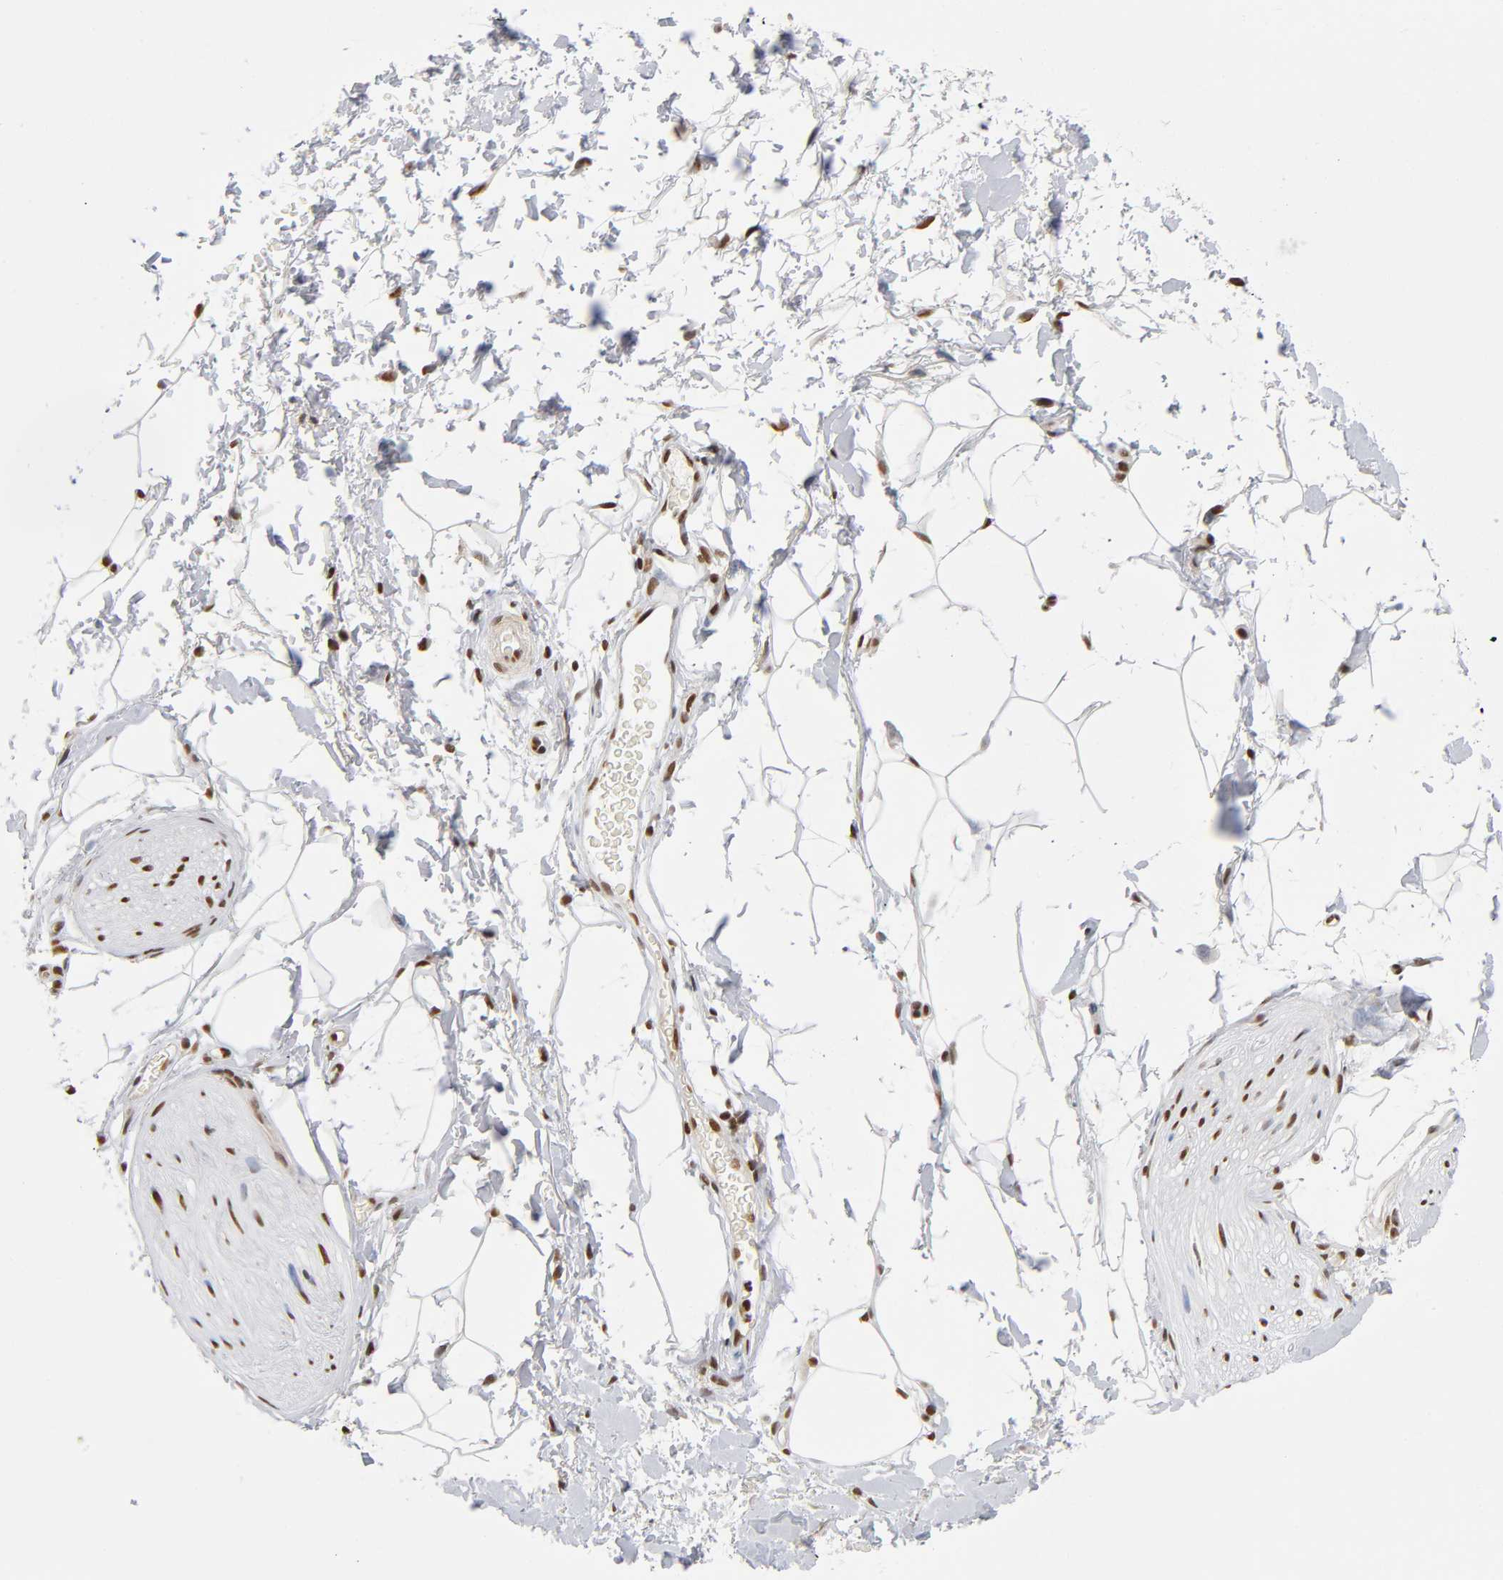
{"staining": {"intensity": "strong", "quantity": ">75%", "location": "nuclear"}, "tissue": "adipose tissue", "cell_type": "Adipocytes", "image_type": "normal", "snomed": [{"axis": "morphology", "description": "Normal tissue, NOS"}, {"axis": "topography", "description": "Soft tissue"}, {"axis": "topography", "description": "Peripheral nerve tissue"}], "caption": "Immunohistochemical staining of benign adipose tissue exhibits strong nuclear protein positivity in about >75% of adipocytes. Using DAB (brown) and hematoxylin (blue) stains, captured at high magnification using brightfield microscopy.", "gene": "ILKAP", "patient": {"sex": "female", "age": 71}}